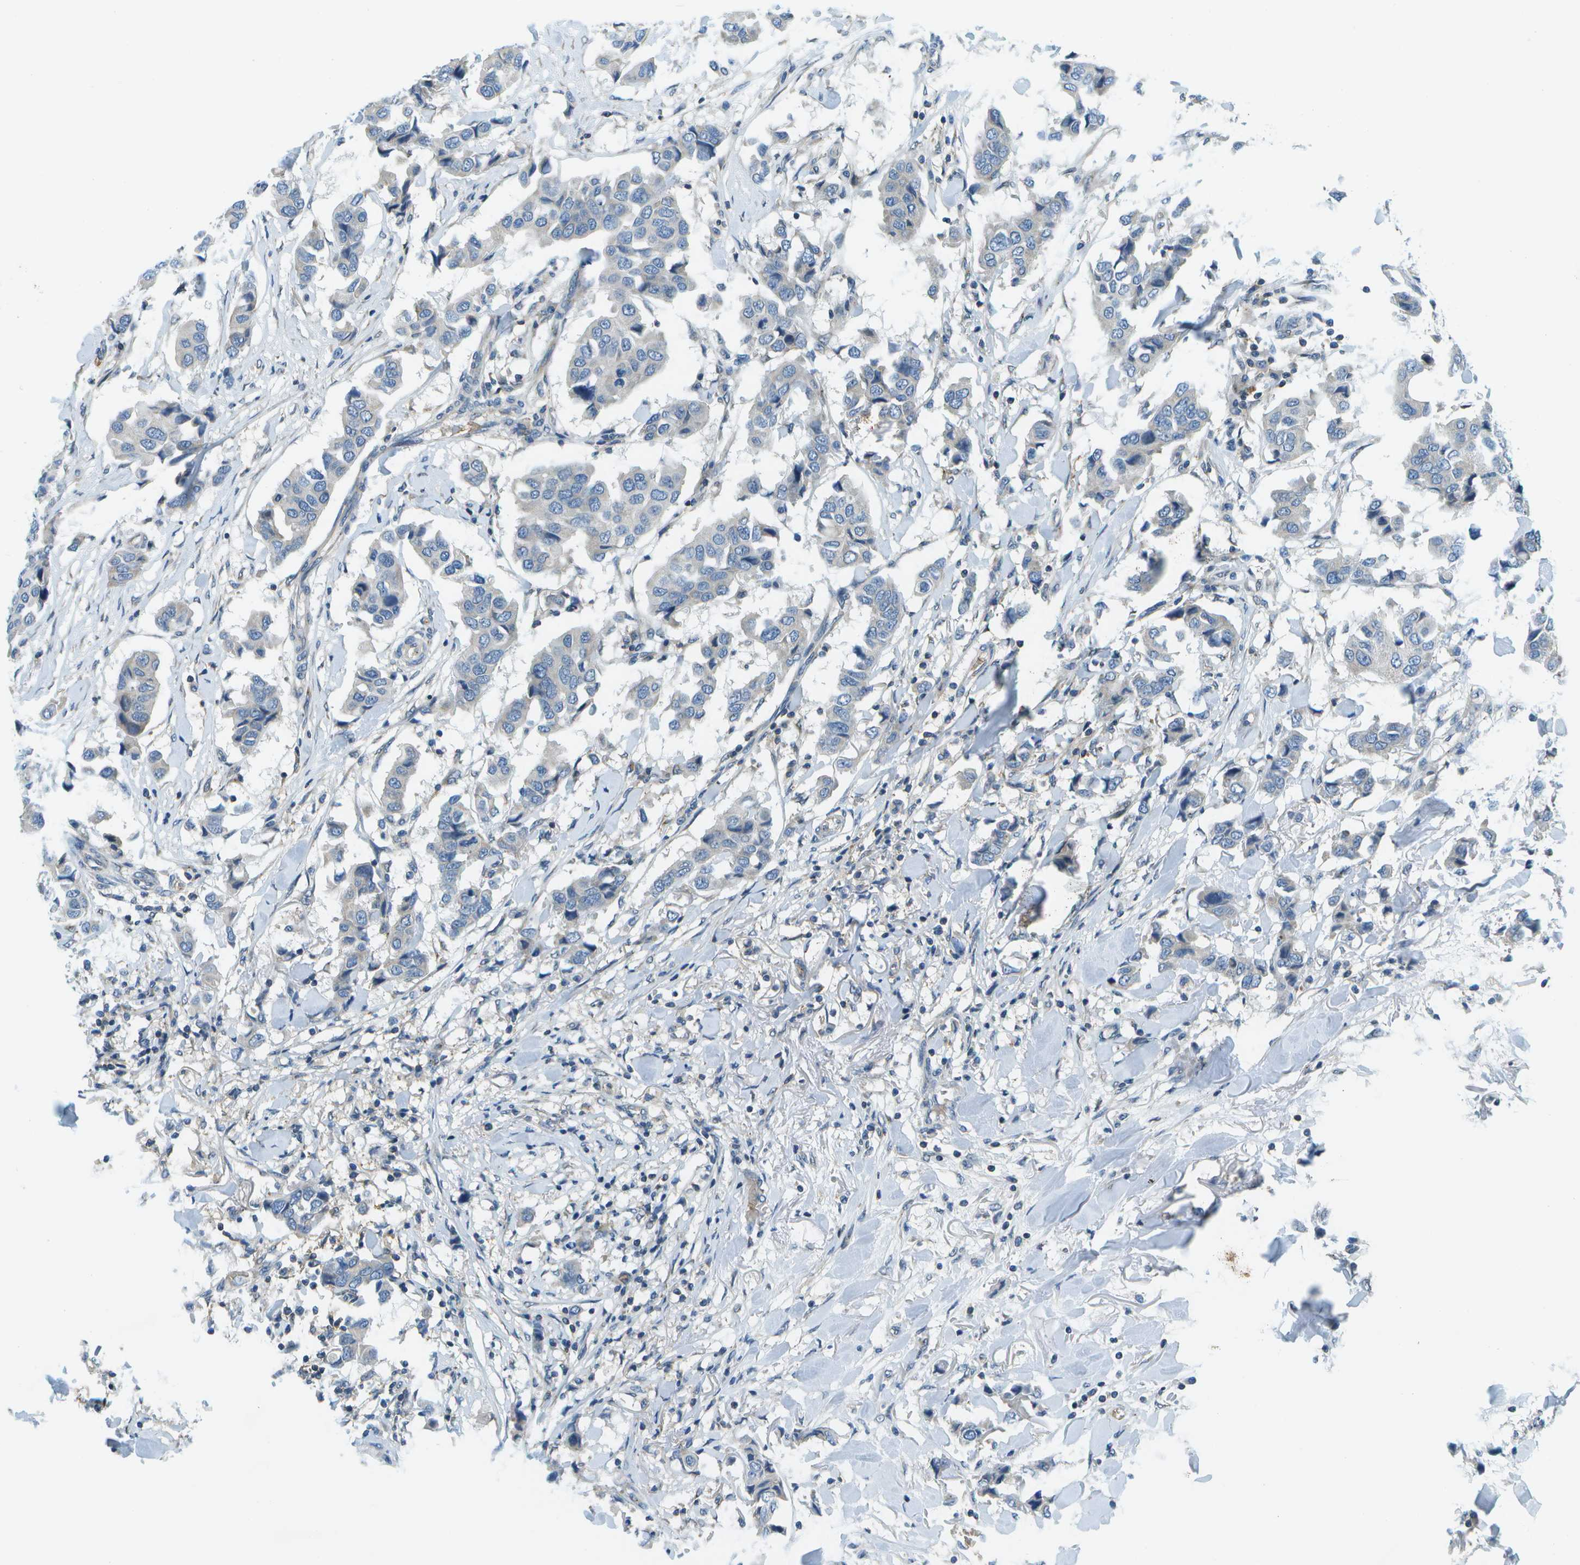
{"staining": {"intensity": "negative", "quantity": "none", "location": "none"}, "tissue": "breast cancer", "cell_type": "Tumor cells", "image_type": "cancer", "snomed": [{"axis": "morphology", "description": "Duct carcinoma"}, {"axis": "topography", "description": "Breast"}], "caption": "This is an immunohistochemistry photomicrograph of breast infiltrating ductal carcinoma. There is no expression in tumor cells.", "gene": "CTIF", "patient": {"sex": "female", "age": 80}}